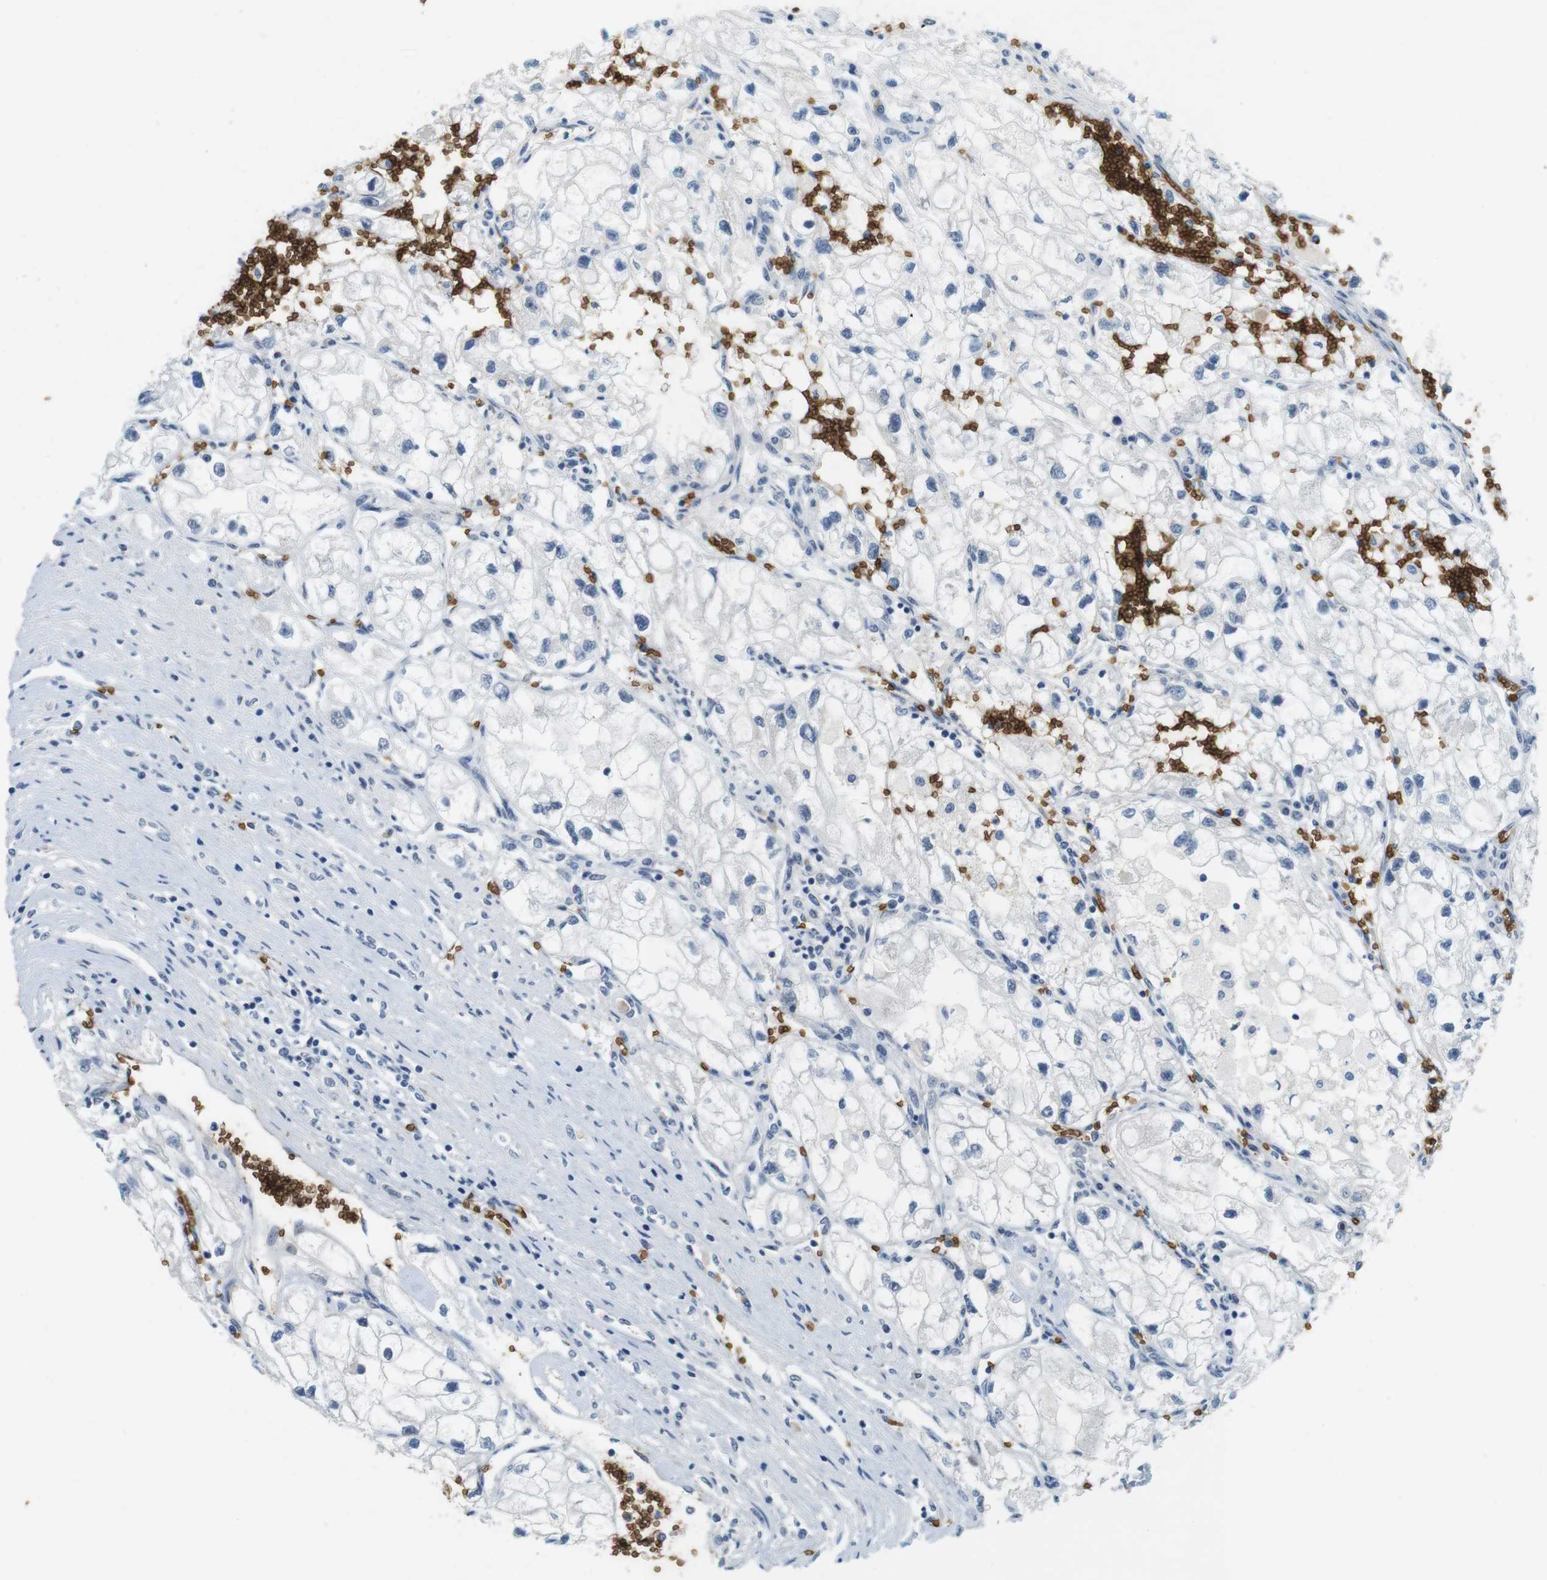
{"staining": {"intensity": "negative", "quantity": "none", "location": "none"}, "tissue": "renal cancer", "cell_type": "Tumor cells", "image_type": "cancer", "snomed": [{"axis": "morphology", "description": "Adenocarcinoma, NOS"}, {"axis": "topography", "description": "Kidney"}], "caption": "Renal cancer was stained to show a protein in brown. There is no significant expression in tumor cells.", "gene": "SLC4A1", "patient": {"sex": "female", "age": 70}}